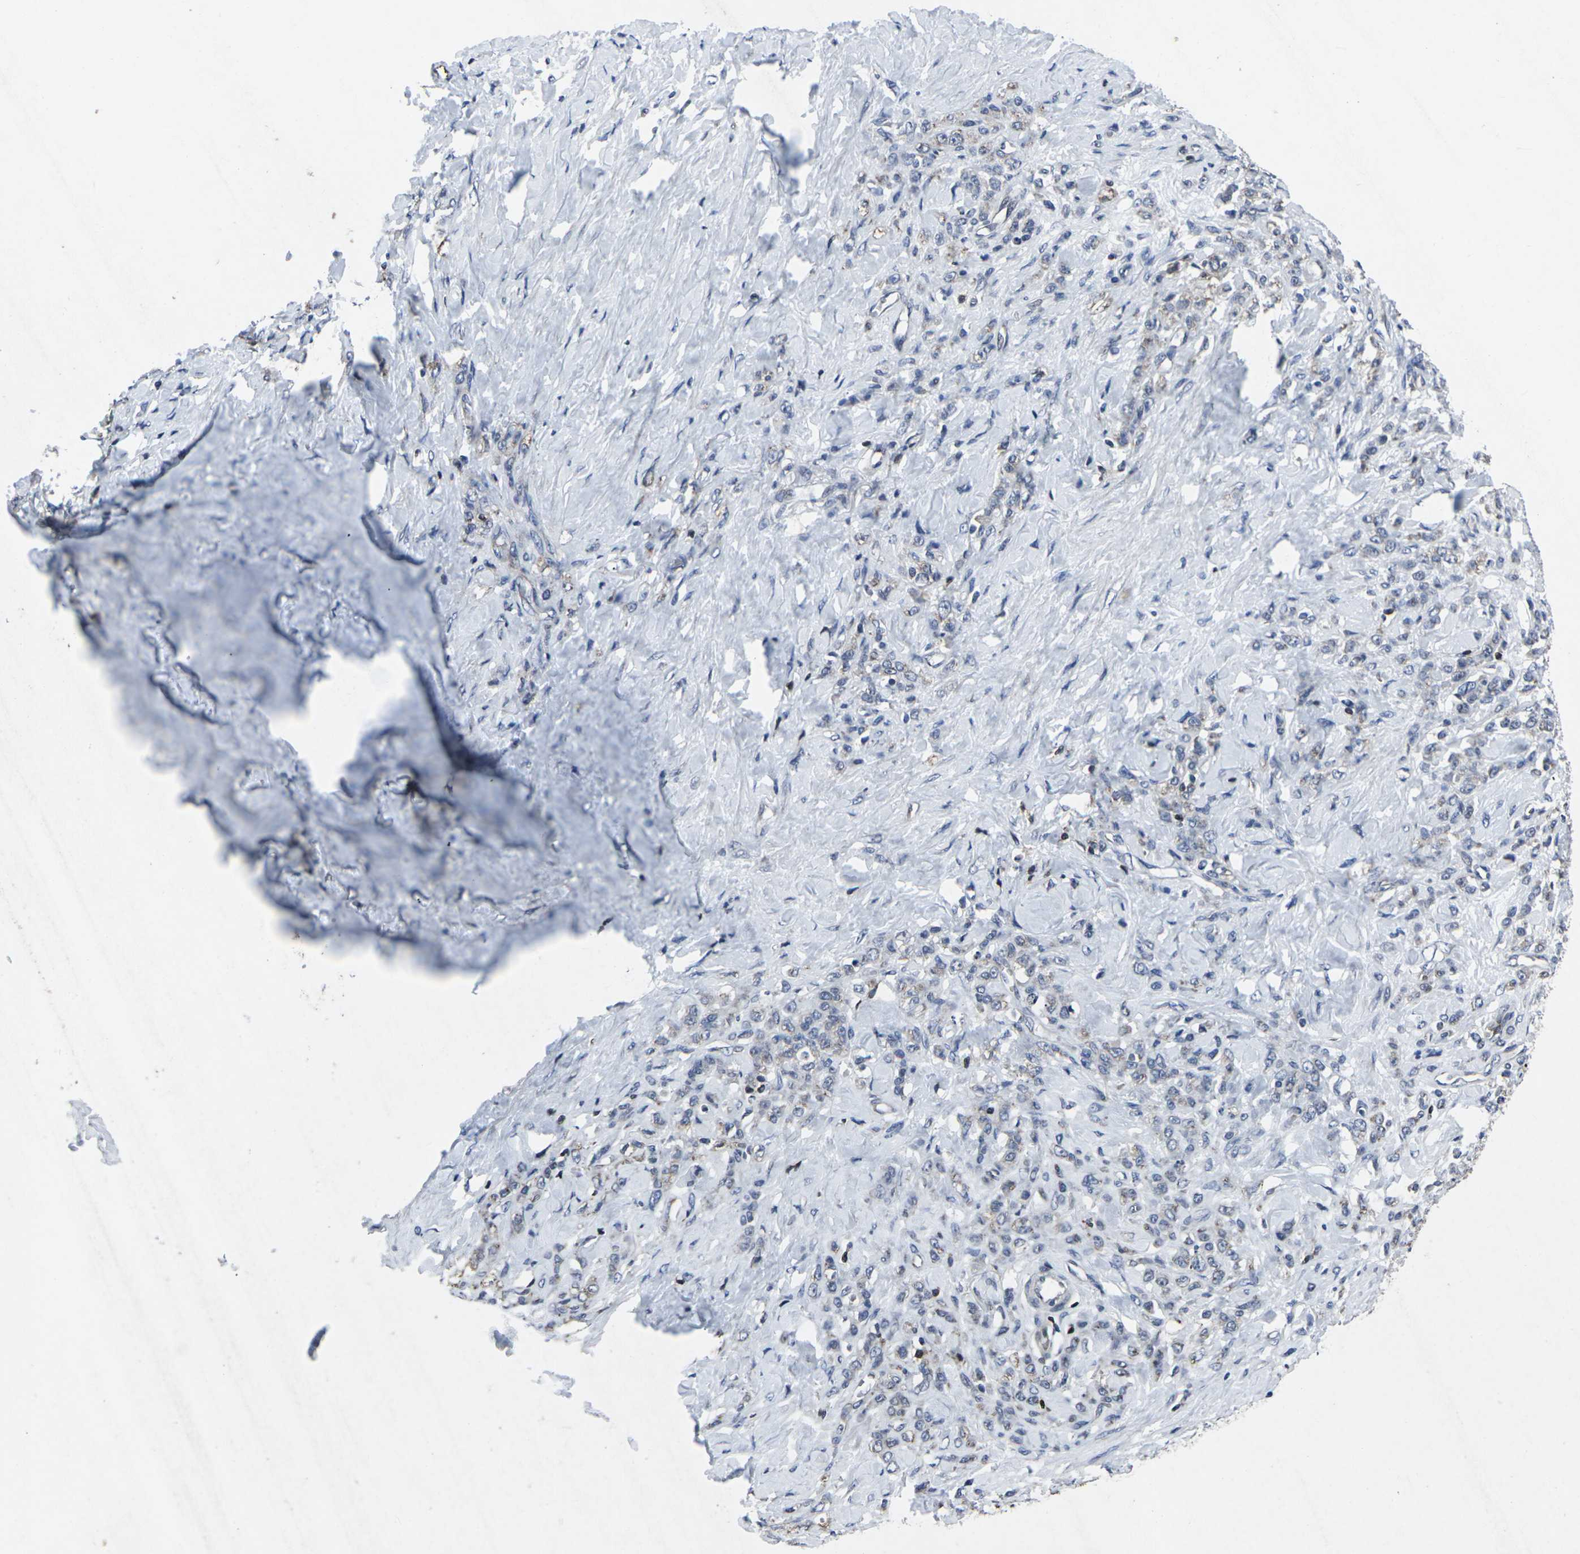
{"staining": {"intensity": "negative", "quantity": "none", "location": "none"}, "tissue": "stomach cancer", "cell_type": "Tumor cells", "image_type": "cancer", "snomed": [{"axis": "morphology", "description": "Adenocarcinoma, NOS"}, {"axis": "topography", "description": "Stomach"}], "caption": "DAB immunohistochemical staining of adenocarcinoma (stomach) shows no significant staining in tumor cells. Brightfield microscopy of IHC stained with DAB (brown) and hematoxylin (blue), captured at high magnification.", "gene": "STAT4", "patient": {"sex": "male", "age": 82}}